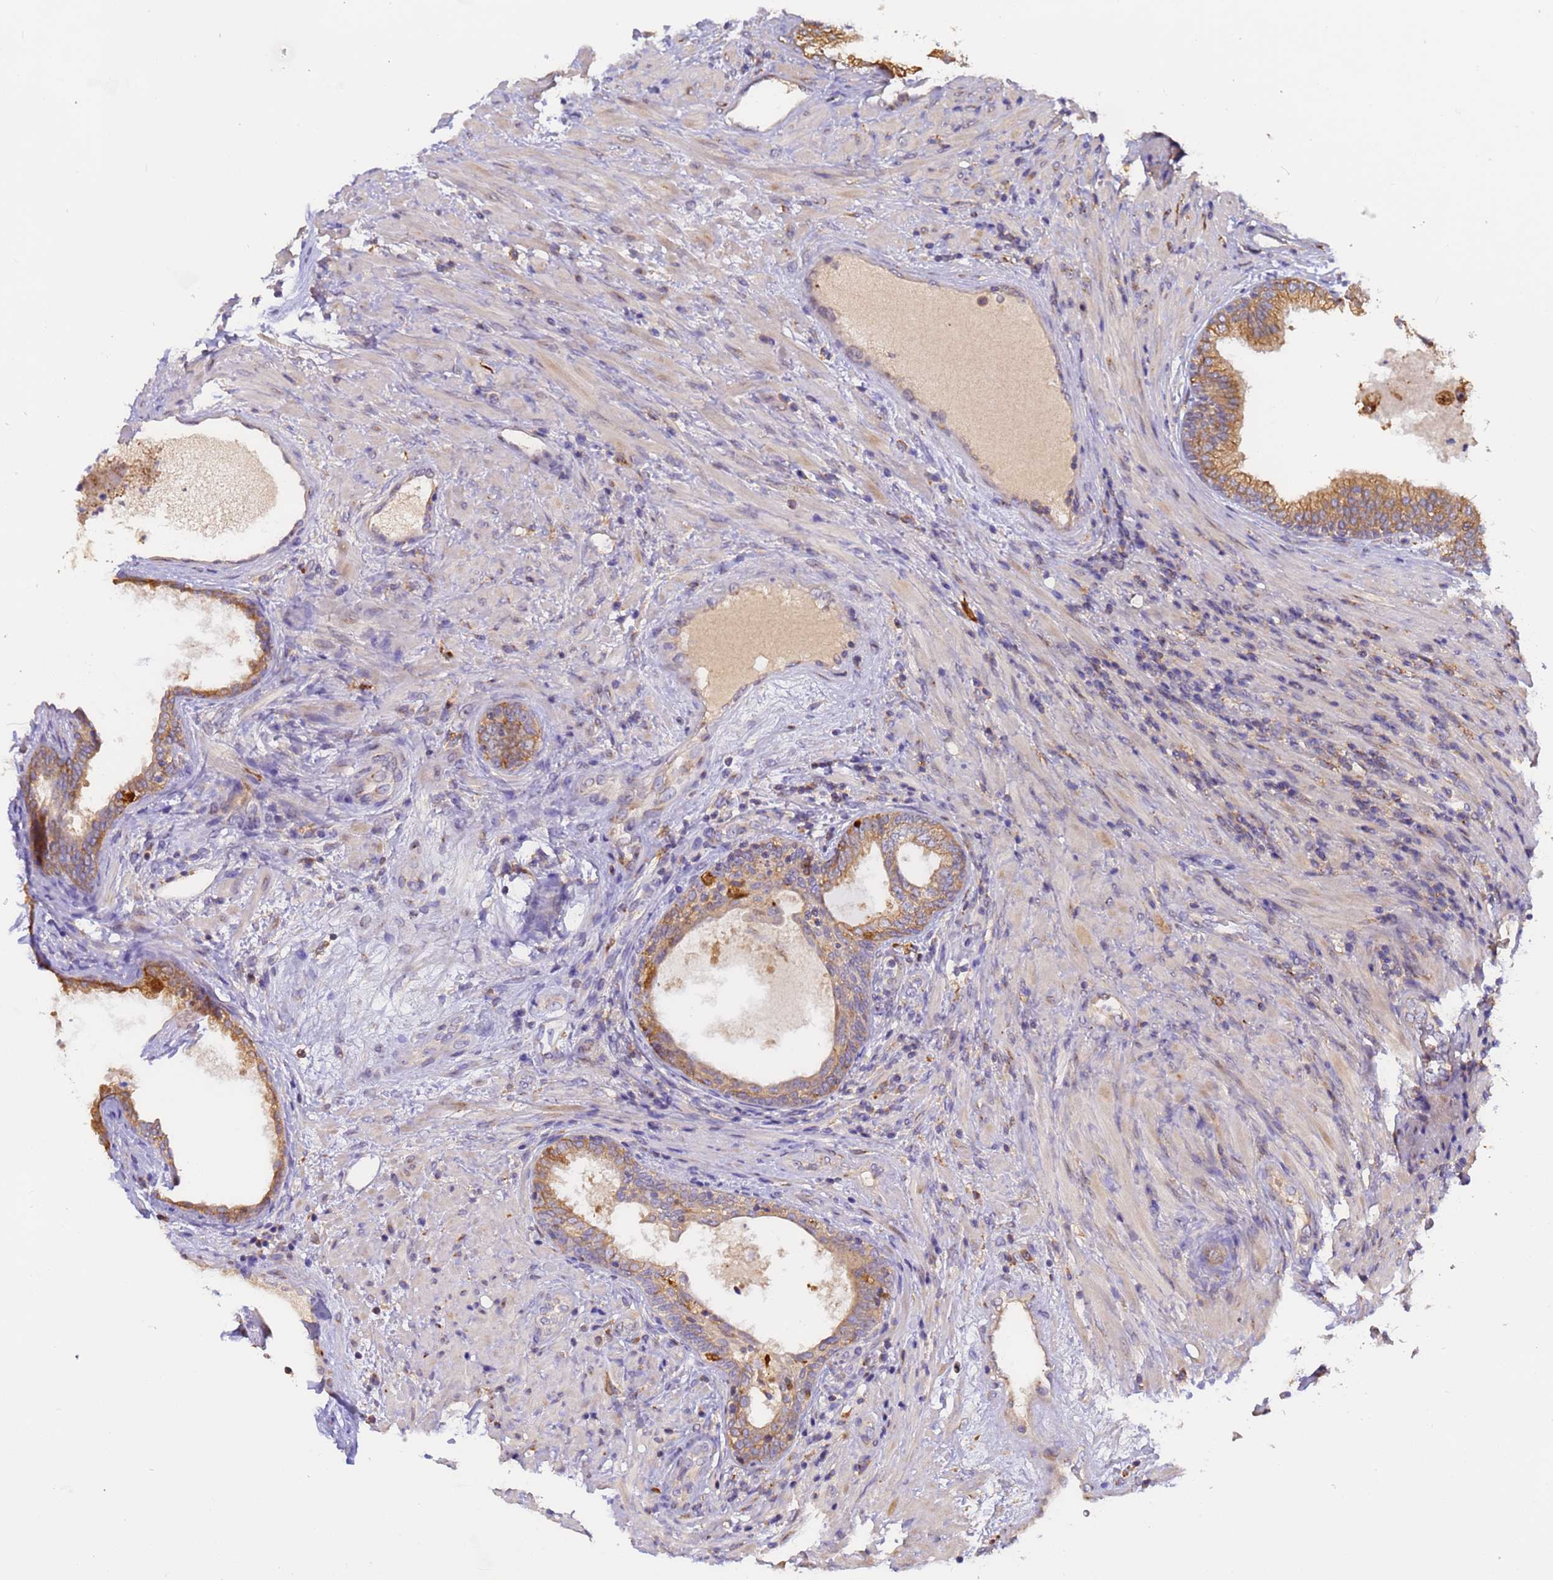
{"staining": {"intensity": "strong", "quantity": ">75%", "location": "cytoplasmic/membranous"}, "tissue": "prostate", "cell_type": "Glandular cells", "image_type": "normal", "snomed": [{"axis": "morphology", "description": "Normal tissue, NOS"}, {"axis": "topography", "description": "Prostate"}], "caption": "An image of human prostate stained for a protein reveals strong cytoplasmic/membranous brown staining in glandular cells.", "gene": "M6PR", "patient": {"sex": "male", "age": 76}}